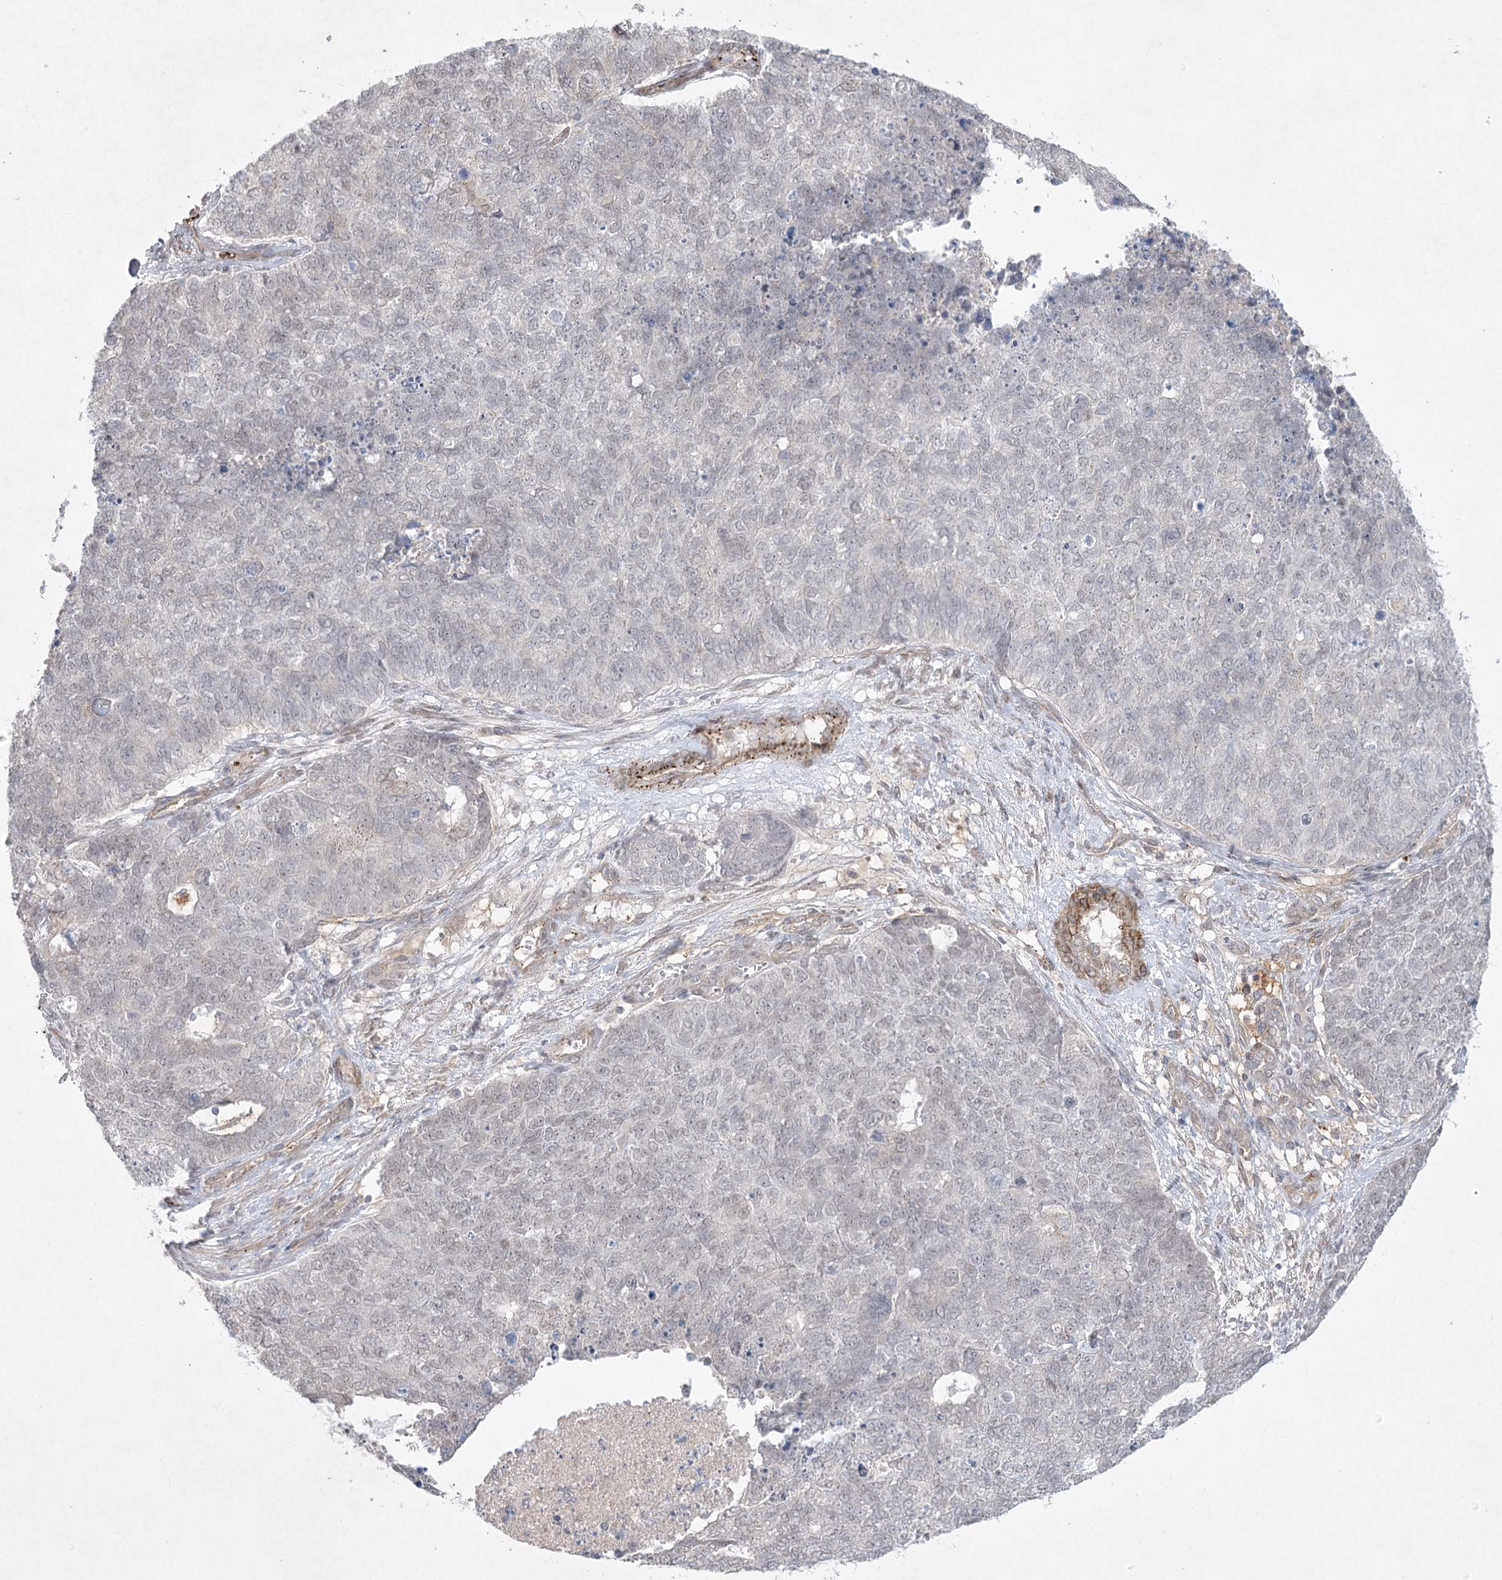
{"staining": {"intensity": "weak", "quantity": "25%-75%", "location": "nuclear"}, "tissue": "cervical cancer", "cell_type": "Tumor cells", "image_type": "cancer", "snomed": [{"axis": "morphology", "description": "Squamous cell carcinoma, NOS"}, {"axis": "topography", "description": "Cervix"}], "caption": "Weak nuclear expression is appreciated in approximately 25%-75% of tumor cells in cervical cancer (squamous cell carcinoma).", "gene": "AMTN", "patient": {"sex": "female", "age": 63}}